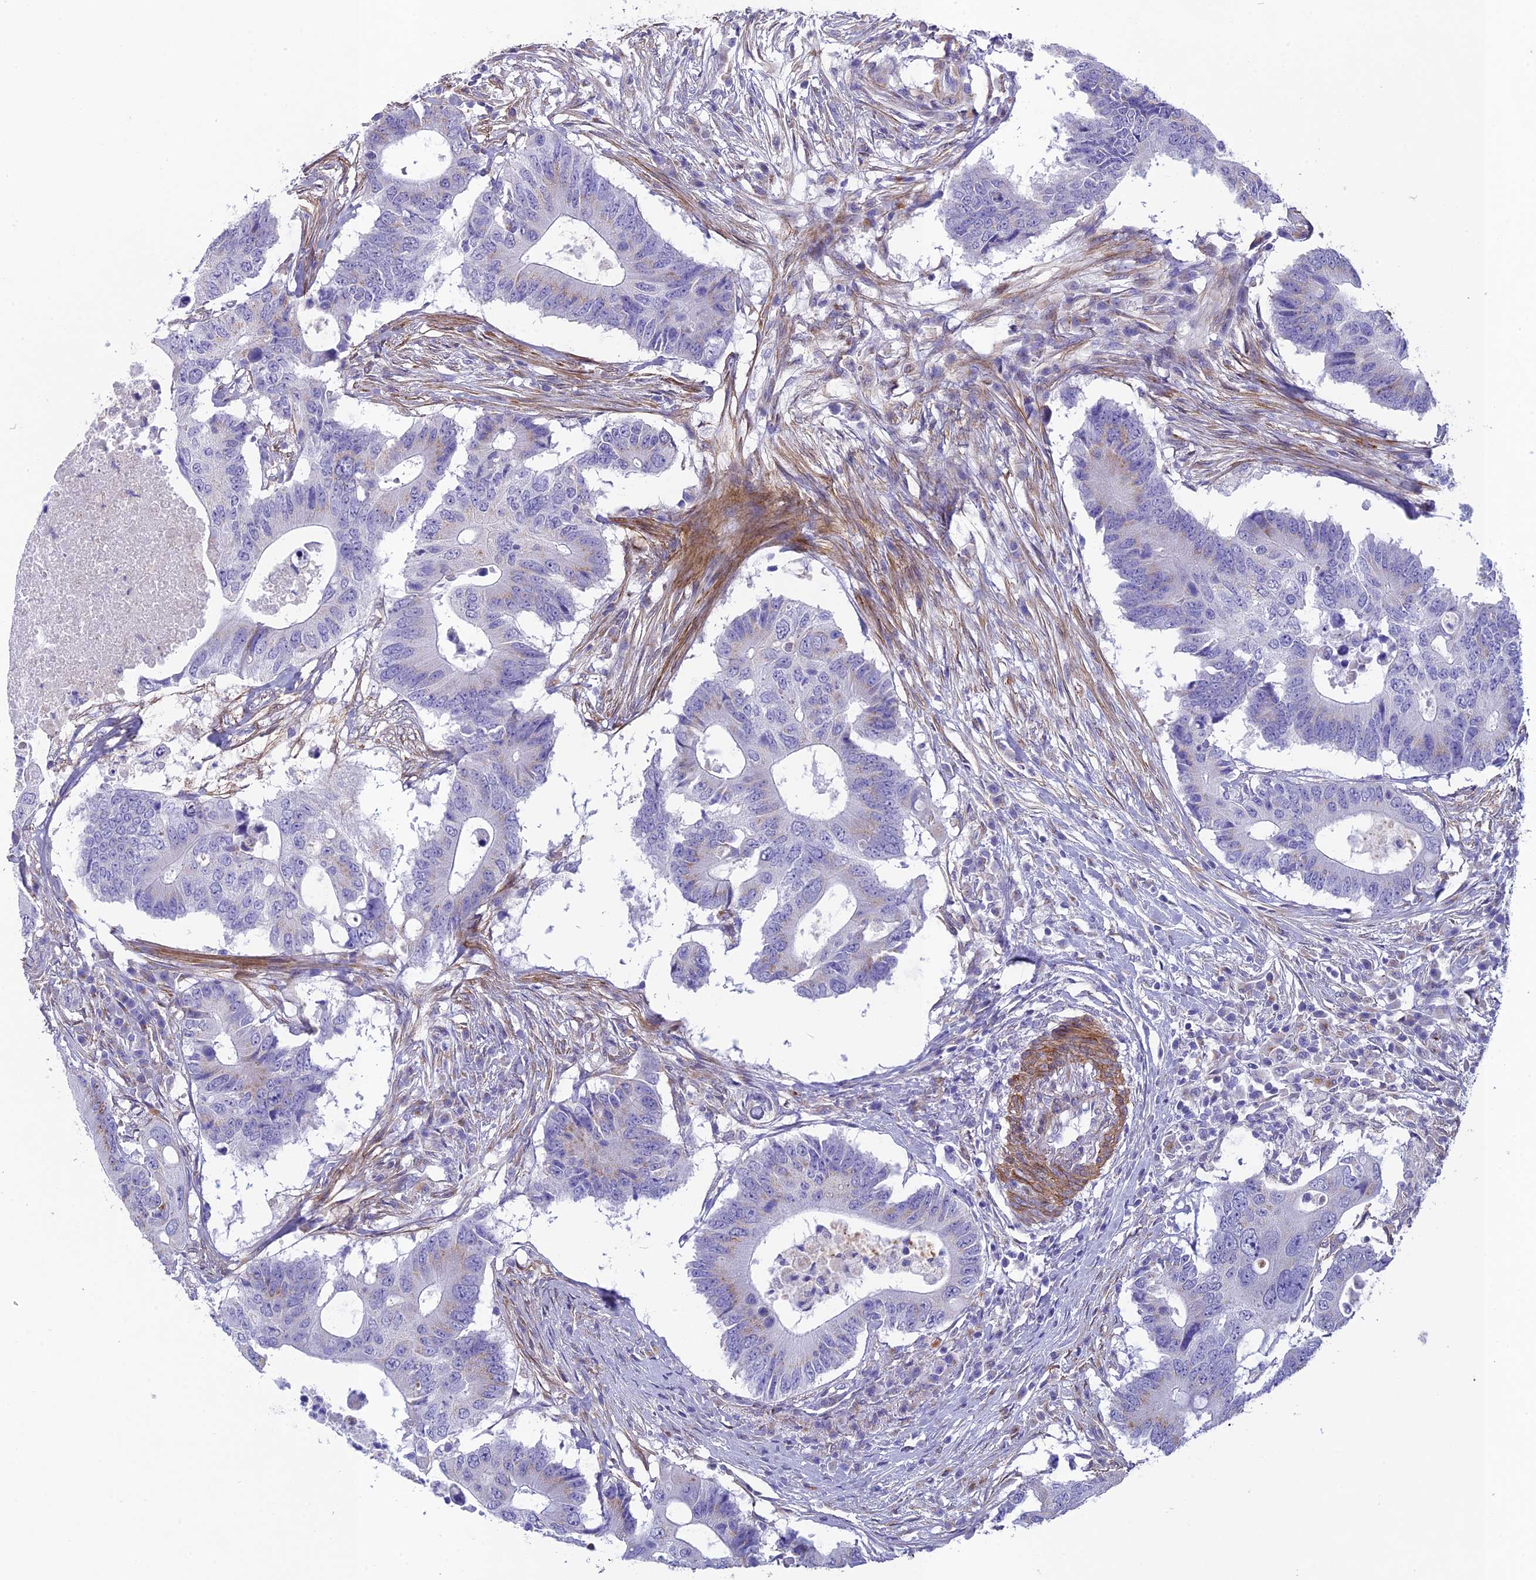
{"staining": {"intensity": "negative", "quantity": "none", "location": "none"}, "tissue": "colorectal cancer", "cell_type": "Tumor cells", "image_type": "cancer", "snomed": [{"axis": "morphology", "description": "Adenocarcinoma, NOS"}, {"axis": "topography", "description": "Colon"}], "caption": "Adenocarcinoma (colorectal) was stained to show a protein in brown. There is no significant expression in tumor cells. Nuclei are stained in blue.", "gene": "TNS1", "patient": {"sex": "male", "age": 71}}